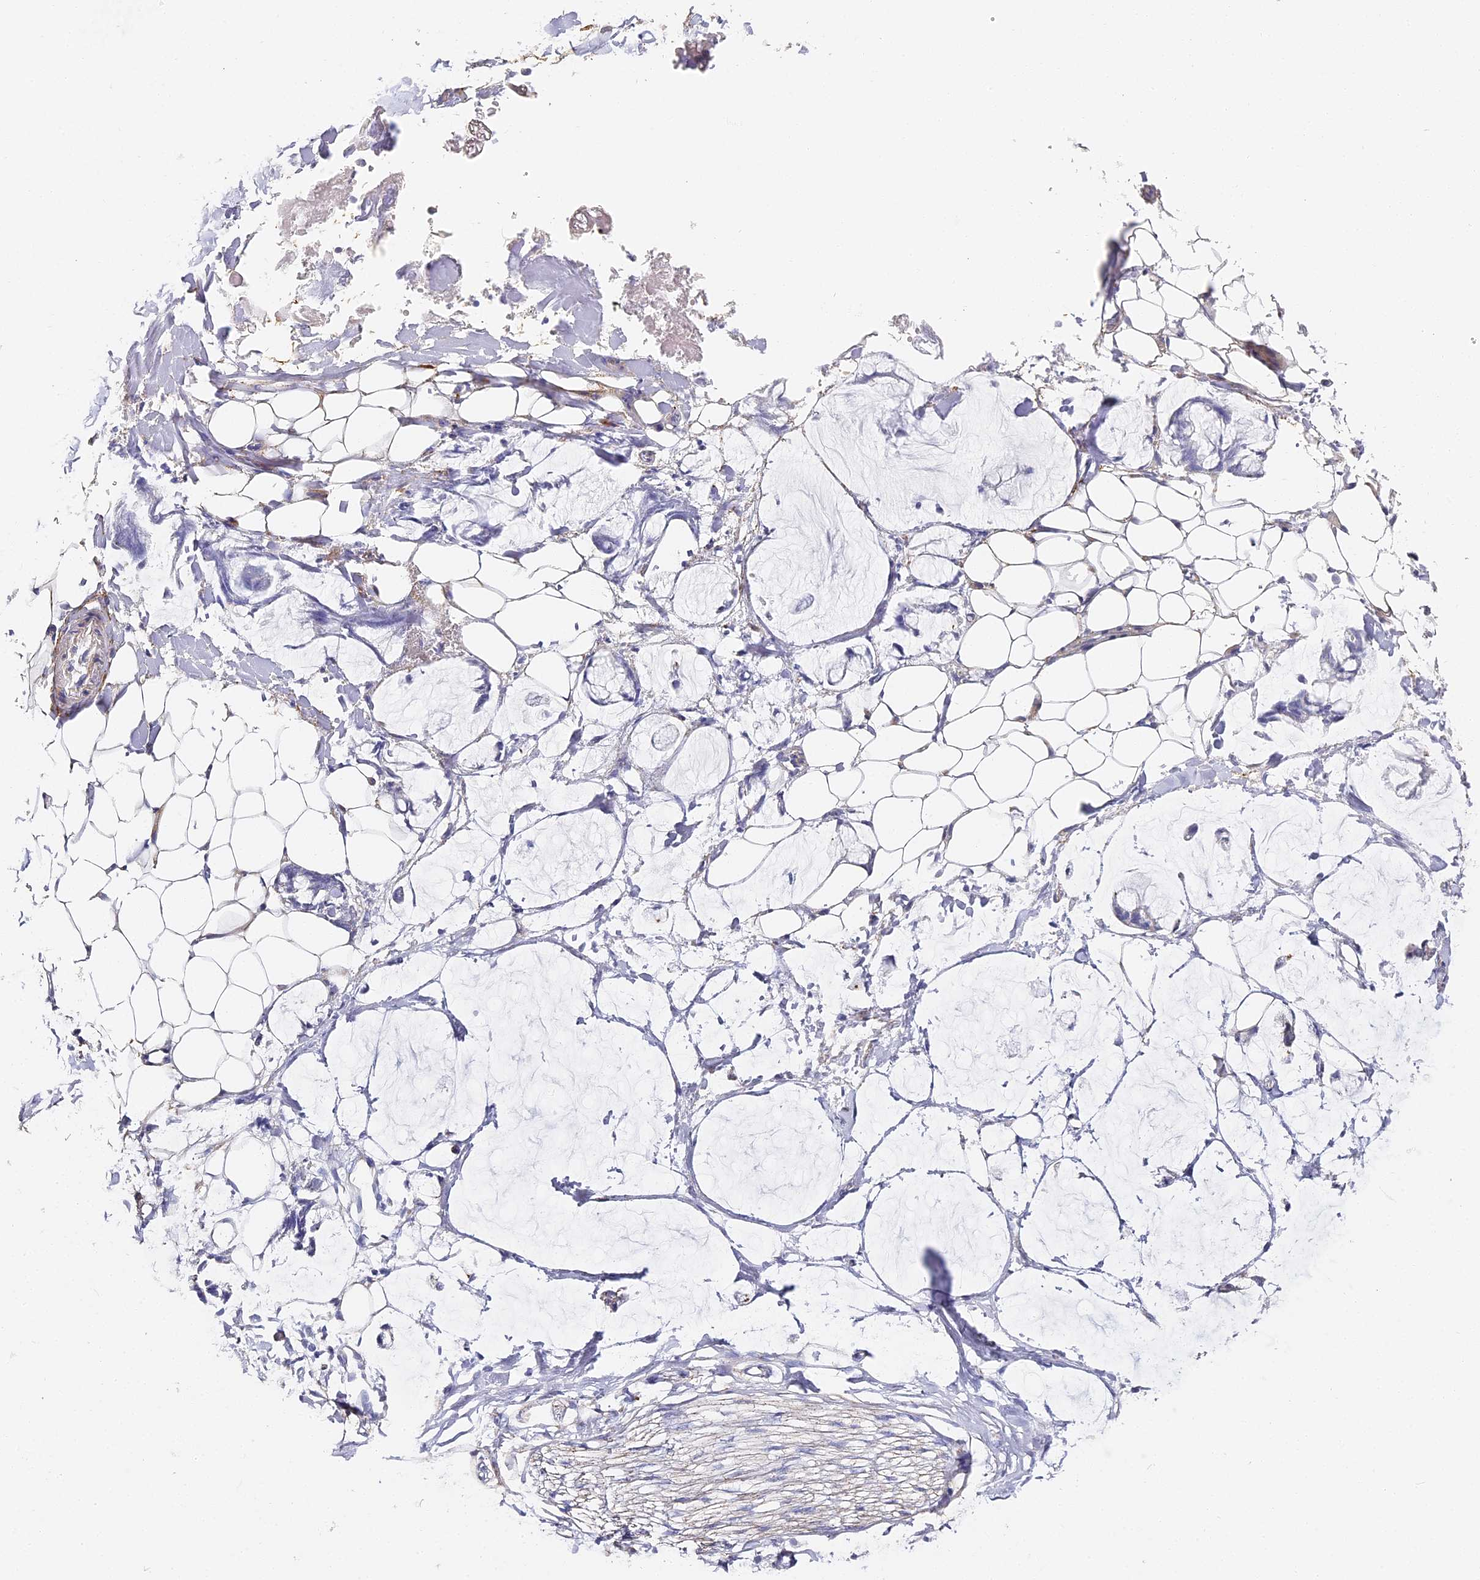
{"staining": {"intensity": "negative", "quantity": "none", "location": "none"}, "tissue": "adipose tissue", "cell_type": "Adipocytes", "image_type": "normal", "snomed": [{"axis": "morphology", "description": "Normal tissue, NOS"}, {"axis": "morphology", "description": "Adenocarcinoma, NOS"}, {"axis": "topography", "description": "Colon"}, {"axis": "topography", "description": "Peripheral nerve tissue"}], "caption": "DAB immunohistochemical staining of benign adipose tissue reveals no significant positivity in adipocytes. (DAB IHC, high magnification).", "gene": "CCDC30", "patient": {"sex": "male", "age": 14}}